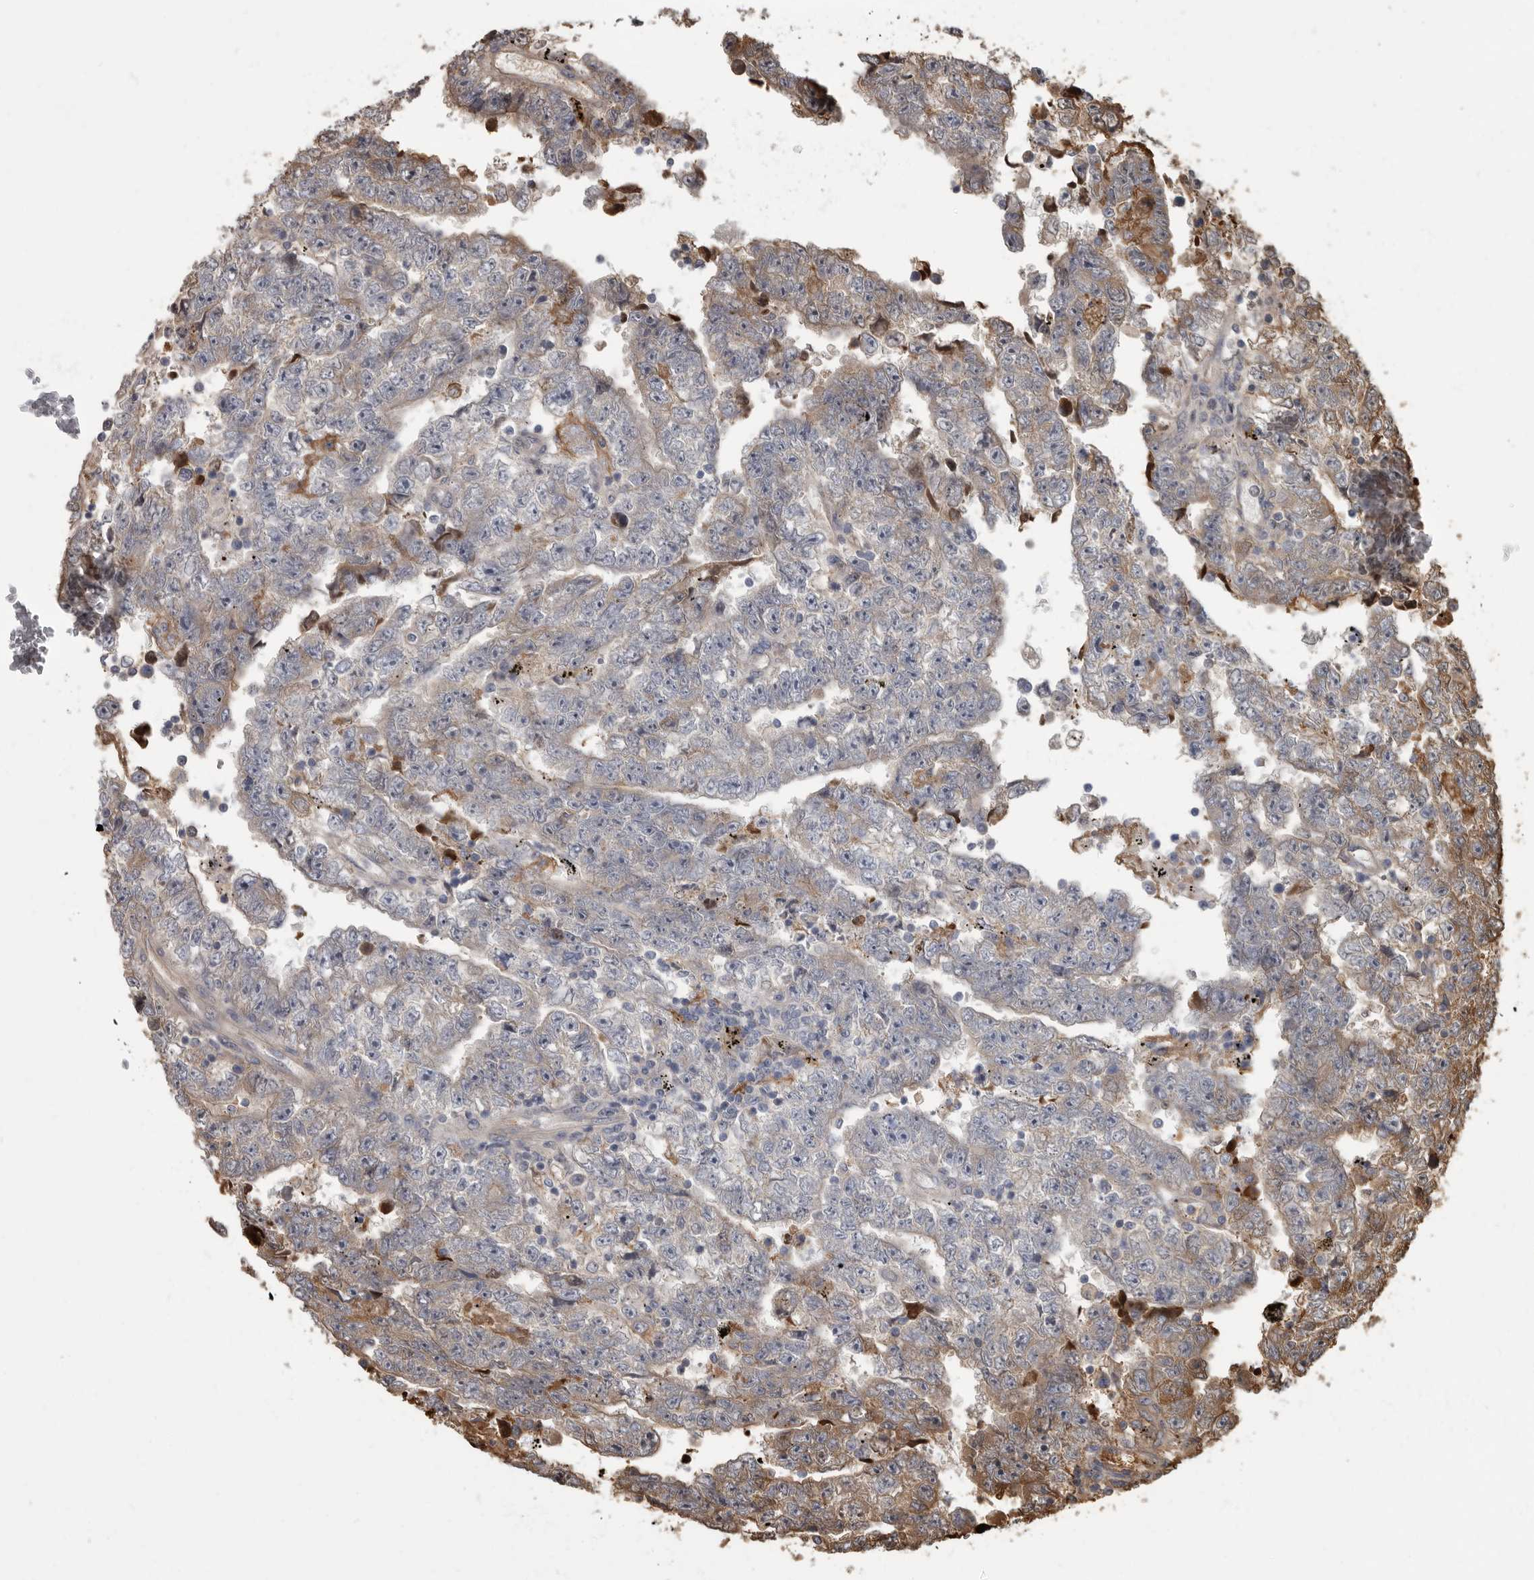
{"staining": {"intensity": "weak", "quantity": "<25%", "location": "cytoplasmic/membranous"}, "tissue": "testis cancer", "cell_type": "Tumor cells", "image_type": "cancer", "snomed": [{"axis": "morphology", "description": "Carcinoma, Embryonal, NOS"}, {"axis": "topography", "description": "Testis"}], "caption": "Protein analysis of testis cancer (embryonal carcinoma) shows no significant staining in tumor cells. The staining was performed using DAB (3,3'-diaminobenzidine) to visualize the protein expression in brown, while the nuclei were stained in blue with hematoxylin (Magnification: 20x).", "gene": "DAAM1", "patient": {"sex": "male", "age": 25}}